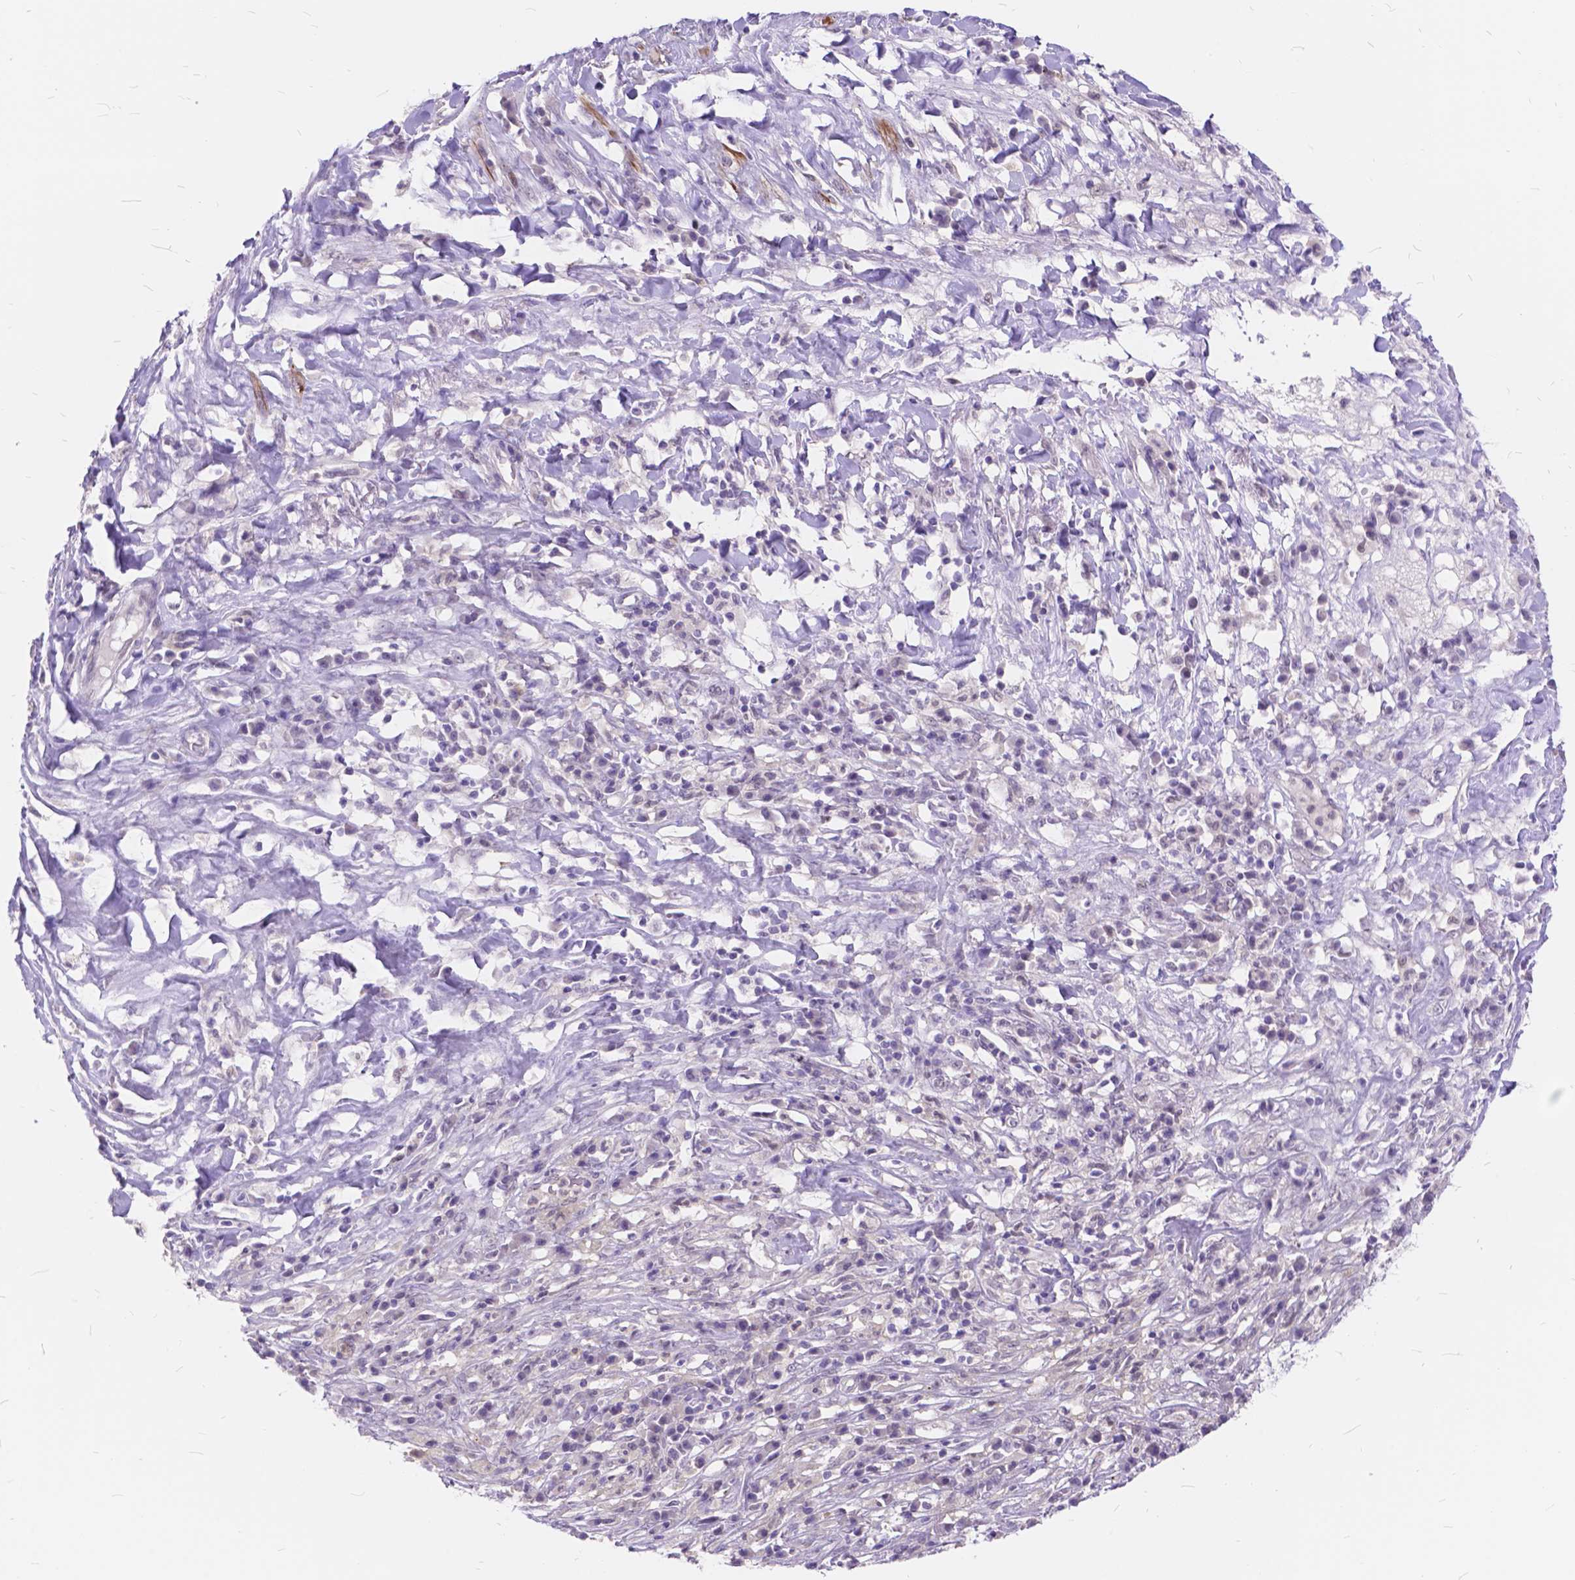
{"staining": {"intensity": "negative", "quantity": "none", "location": "none"}, "tissue": "melanoma", "cell_type": "Tumor cells", "image_type": "cancer", "snomed": [{"axis": "morphology", "description": "Malignant melanoma, NOS"}, {"axis": "topography", "description": "Skin"}], "caption": "This is a photomicrograph of immunohistochemistry staining of melanoma, which shows no positivity in tumor cells.", "gene": "MAN2C1", "patient": {"sex": "female", "age": 91}}